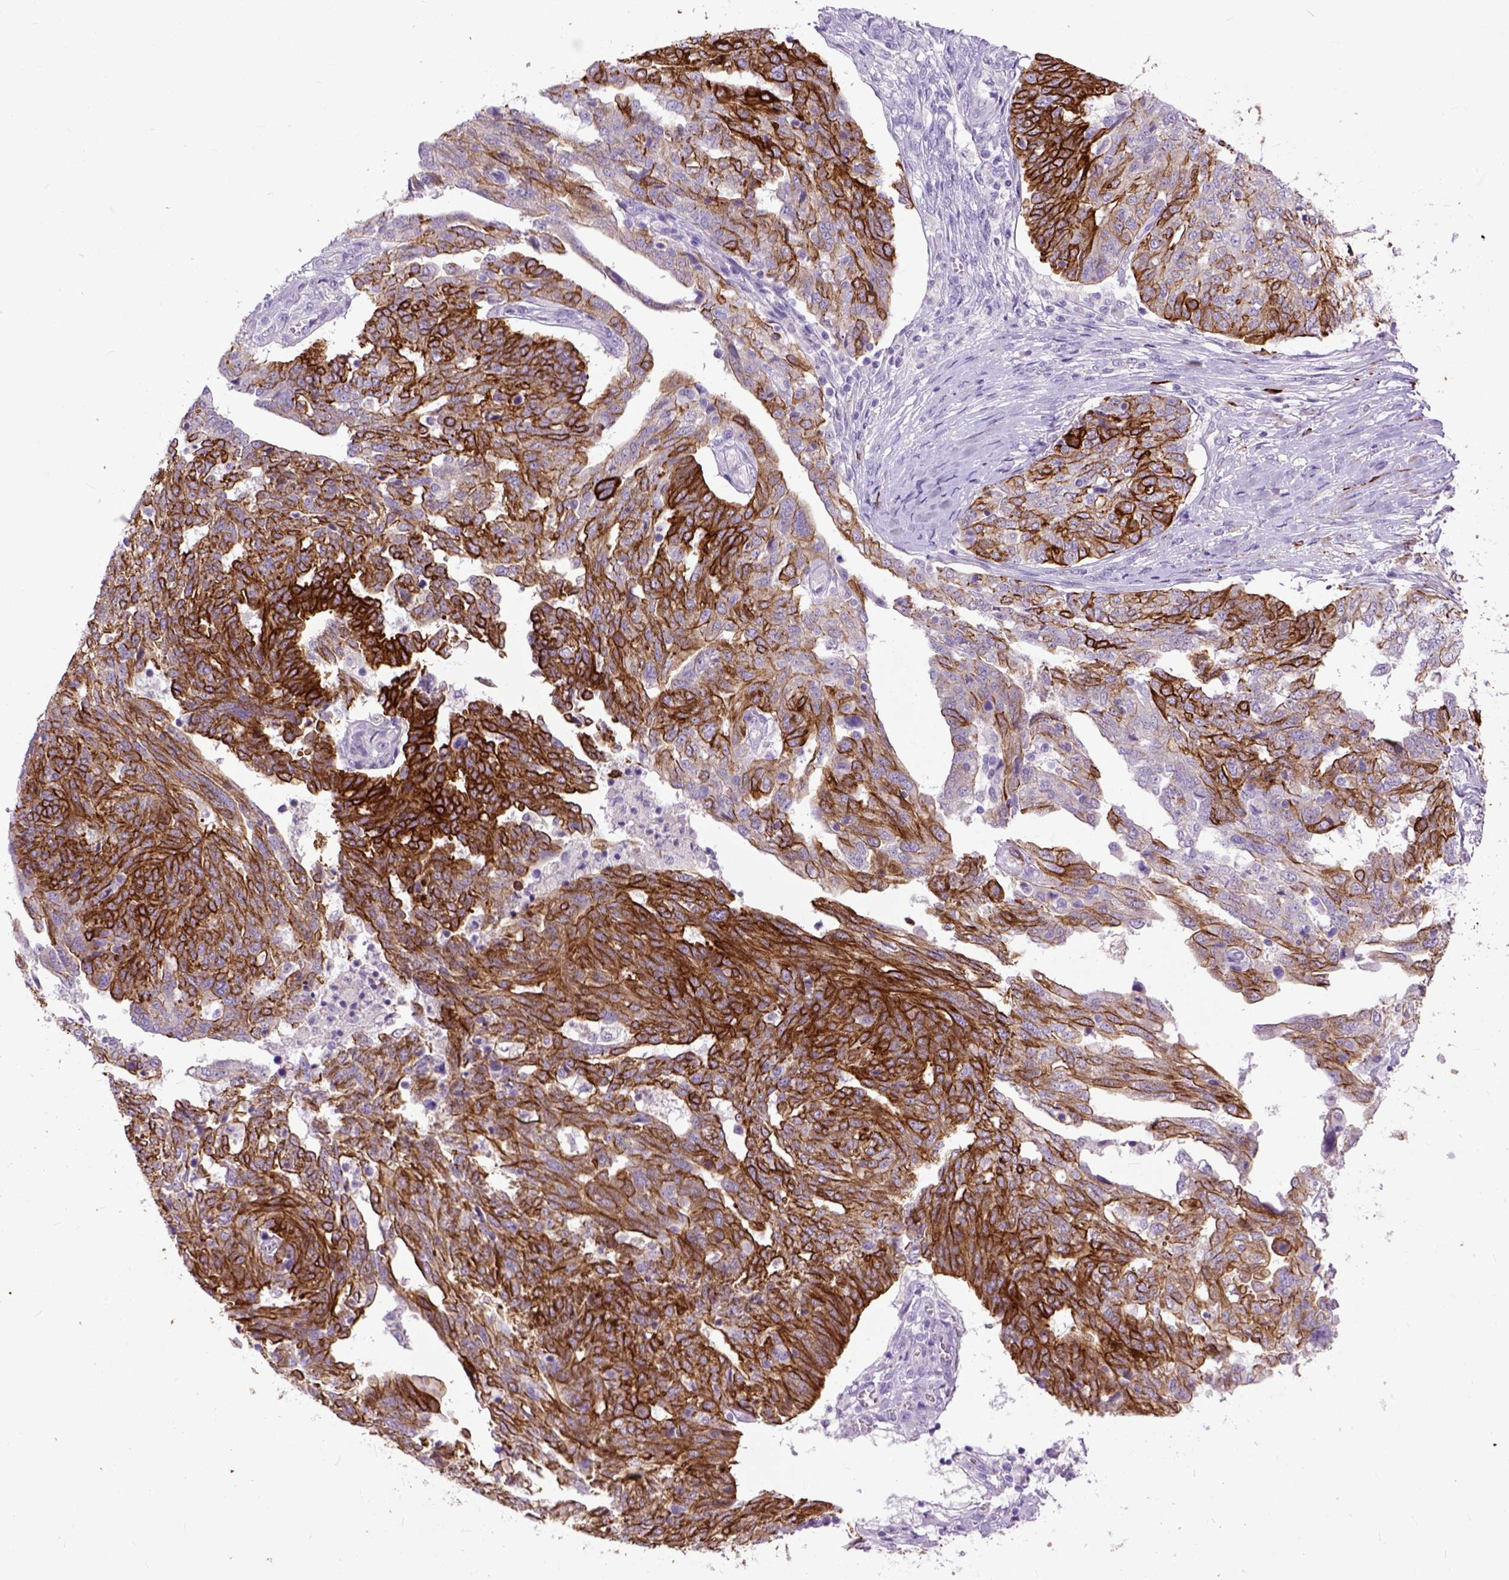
{"staining": {"intensity": "strong", "quantity": ">75%", "location": "cytoplasmic/membranous"}, "tissue": "ovarian cancer", "cell_type": "Tumor cells", "image_type": "cancer", "snomed": [{"axis": "morphology", "description": "Cystadenocarcinoma, serous, NOS"}, {"axis": "topography", "description": "Ovary"}], "caption": "This micrograph displays IHC staining of human ovarian cancer (serous cystadenocarcinoma), with high strong cytoplasmic/membranous staining in approximately >75% of tumor cells.", "gene": "RAB25", "patient": {"sex": "female", "age": 67}}